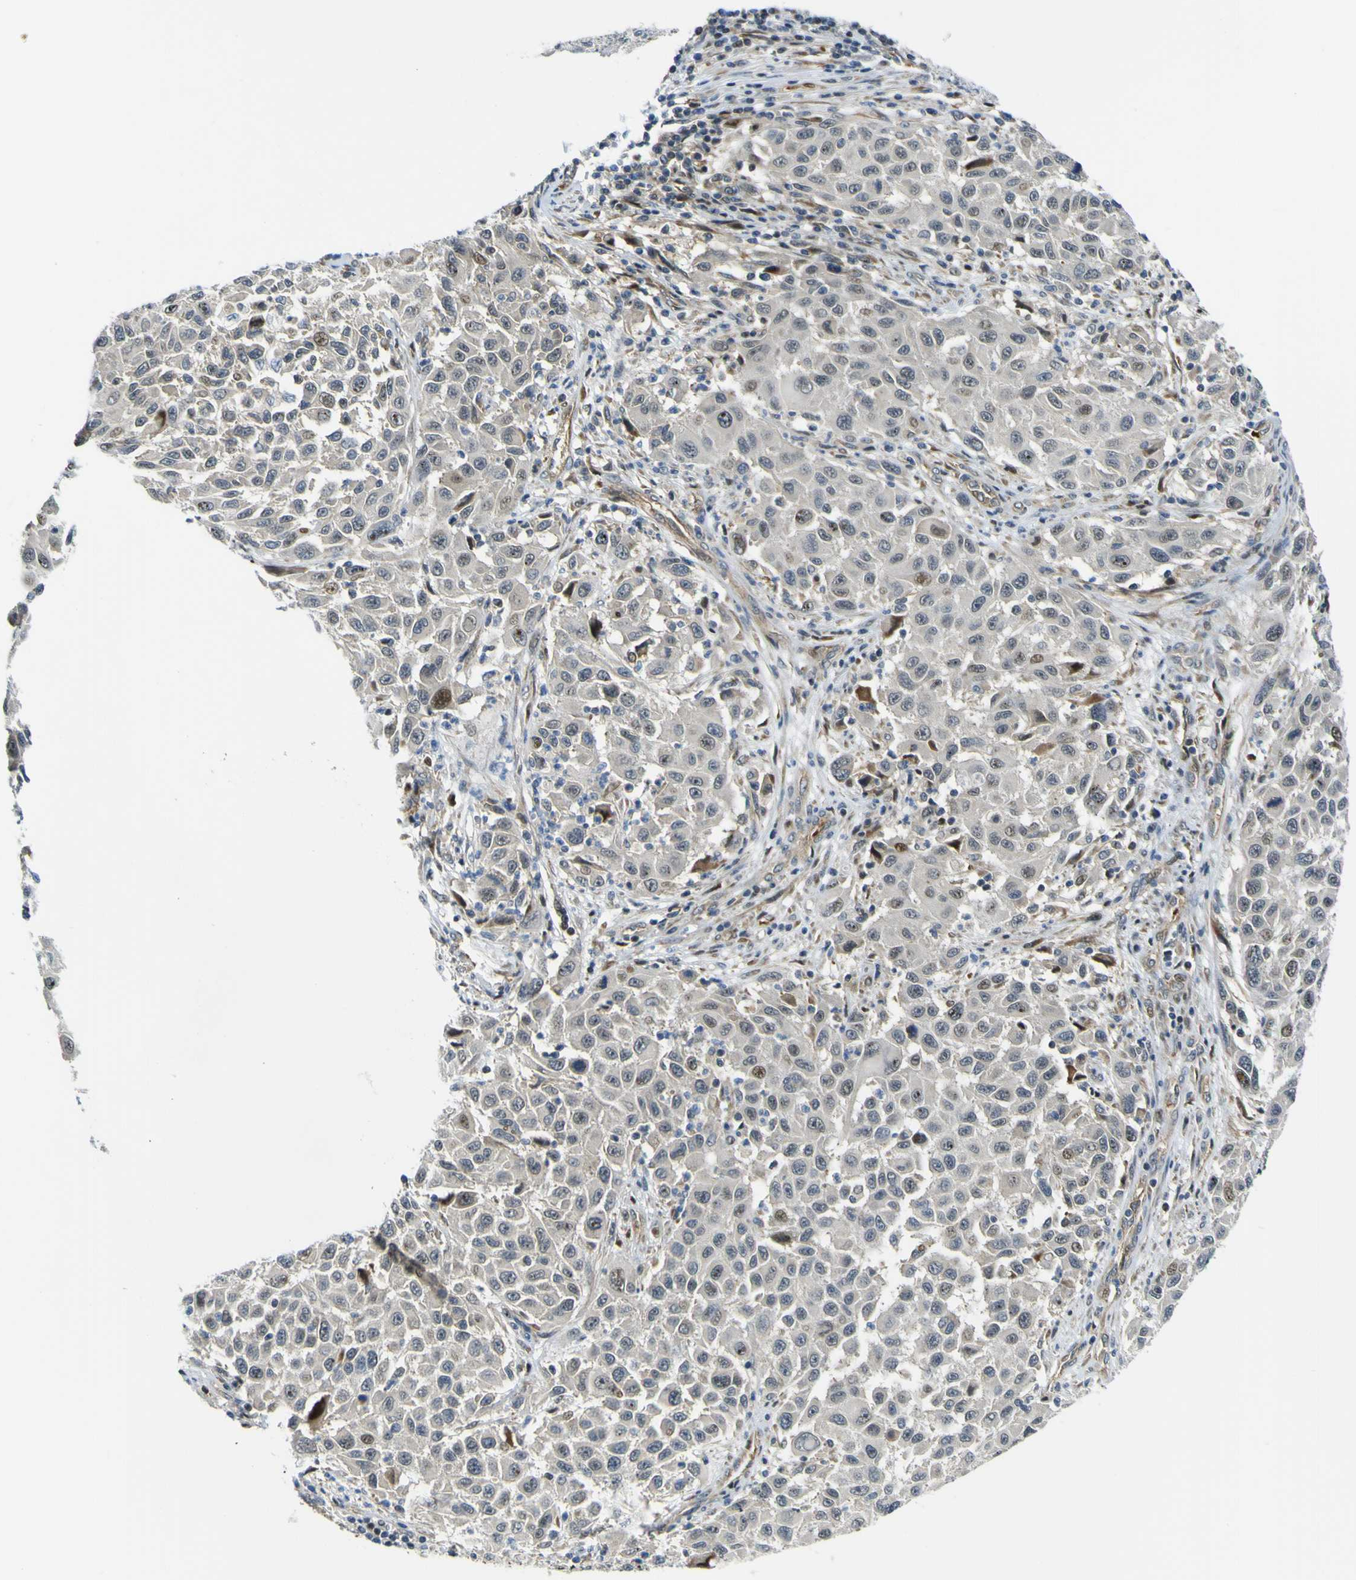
{"staining": {"intensity": "moderate", "quantity": "25%-75%", "location": "cytoplasmic/membranous,nuclear"}, "tissue": "melanoma", "cell_type": "Tumor cells", "image_type": "cancer", "snomed": [{"axis": "morphology", "description": "Malignant melanoma, Metastatic site"}, {"axis": "topography", "description": "Lymph node"}], "caption": "A photomicrograph of malignant melanoma (metastatic site) stained for a protein demonstrates moderate cytoplasmic/membranous and nuclear brown staining in tumor cells.", "gene": "KDM7A", "patient": {"sex": "male", "age": 61}}